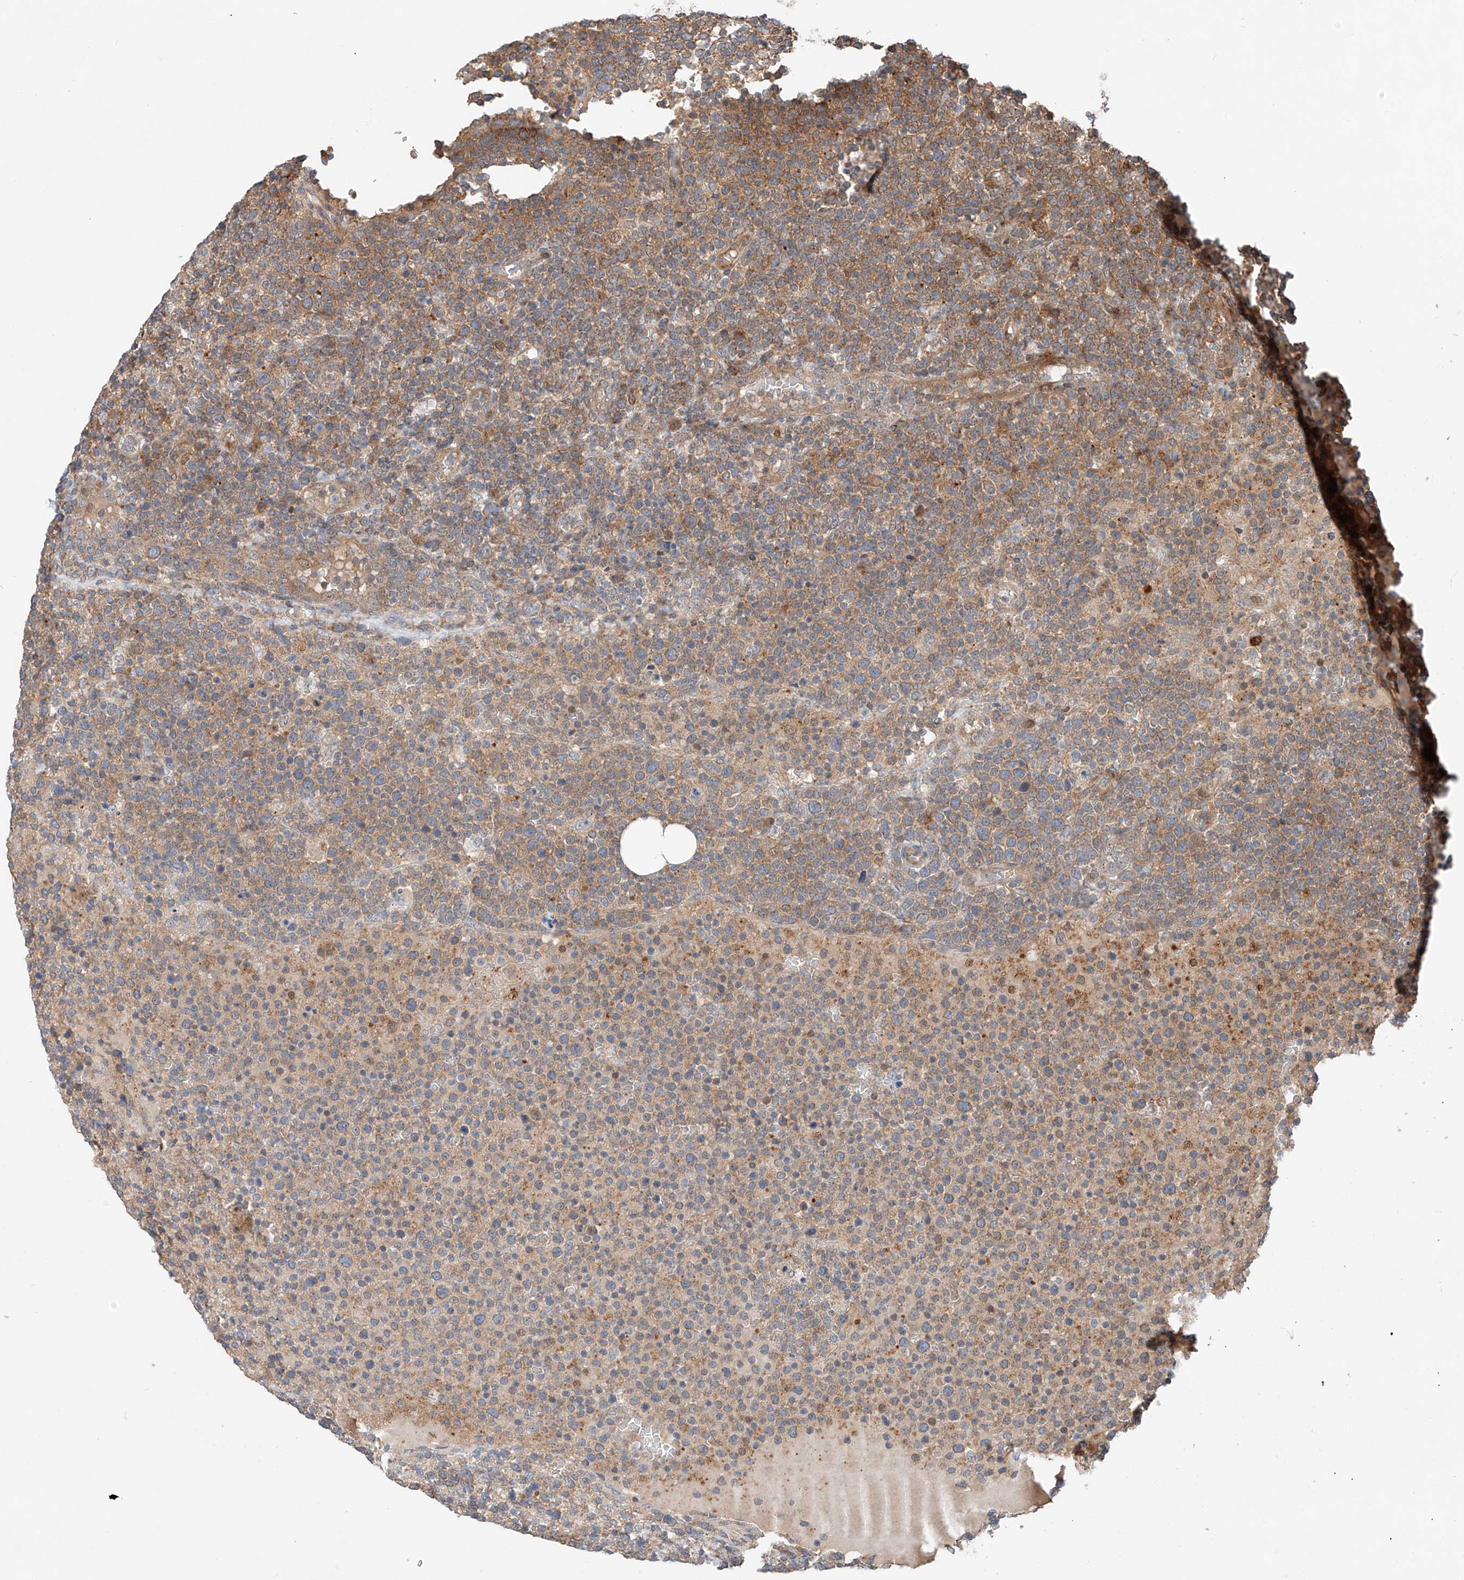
{"staining": {"intensity": "weak", "quantity": "25%-75%", "location": "cytoplasmic/membranous"}, "tissue": "lymphoma", "cell_type": "Tumor cells", "image_type": "cancer", "snomed": [{"axis": "morphology", "description": "Malignant lymphoma, non-Hodgkin's type, High grade"}, {"axis": "topography", "description": "Lymph node"}], "caption": "DAB (3,3'-diaminobenzidine) immunohistochemical staining of human lymphoma reveals weak cytoplasmic/membranous protein expression in approximately 25%-75% of tumor cells.", "gene": "RUSC1", "patient": {"sex": "male", "age": 61}}